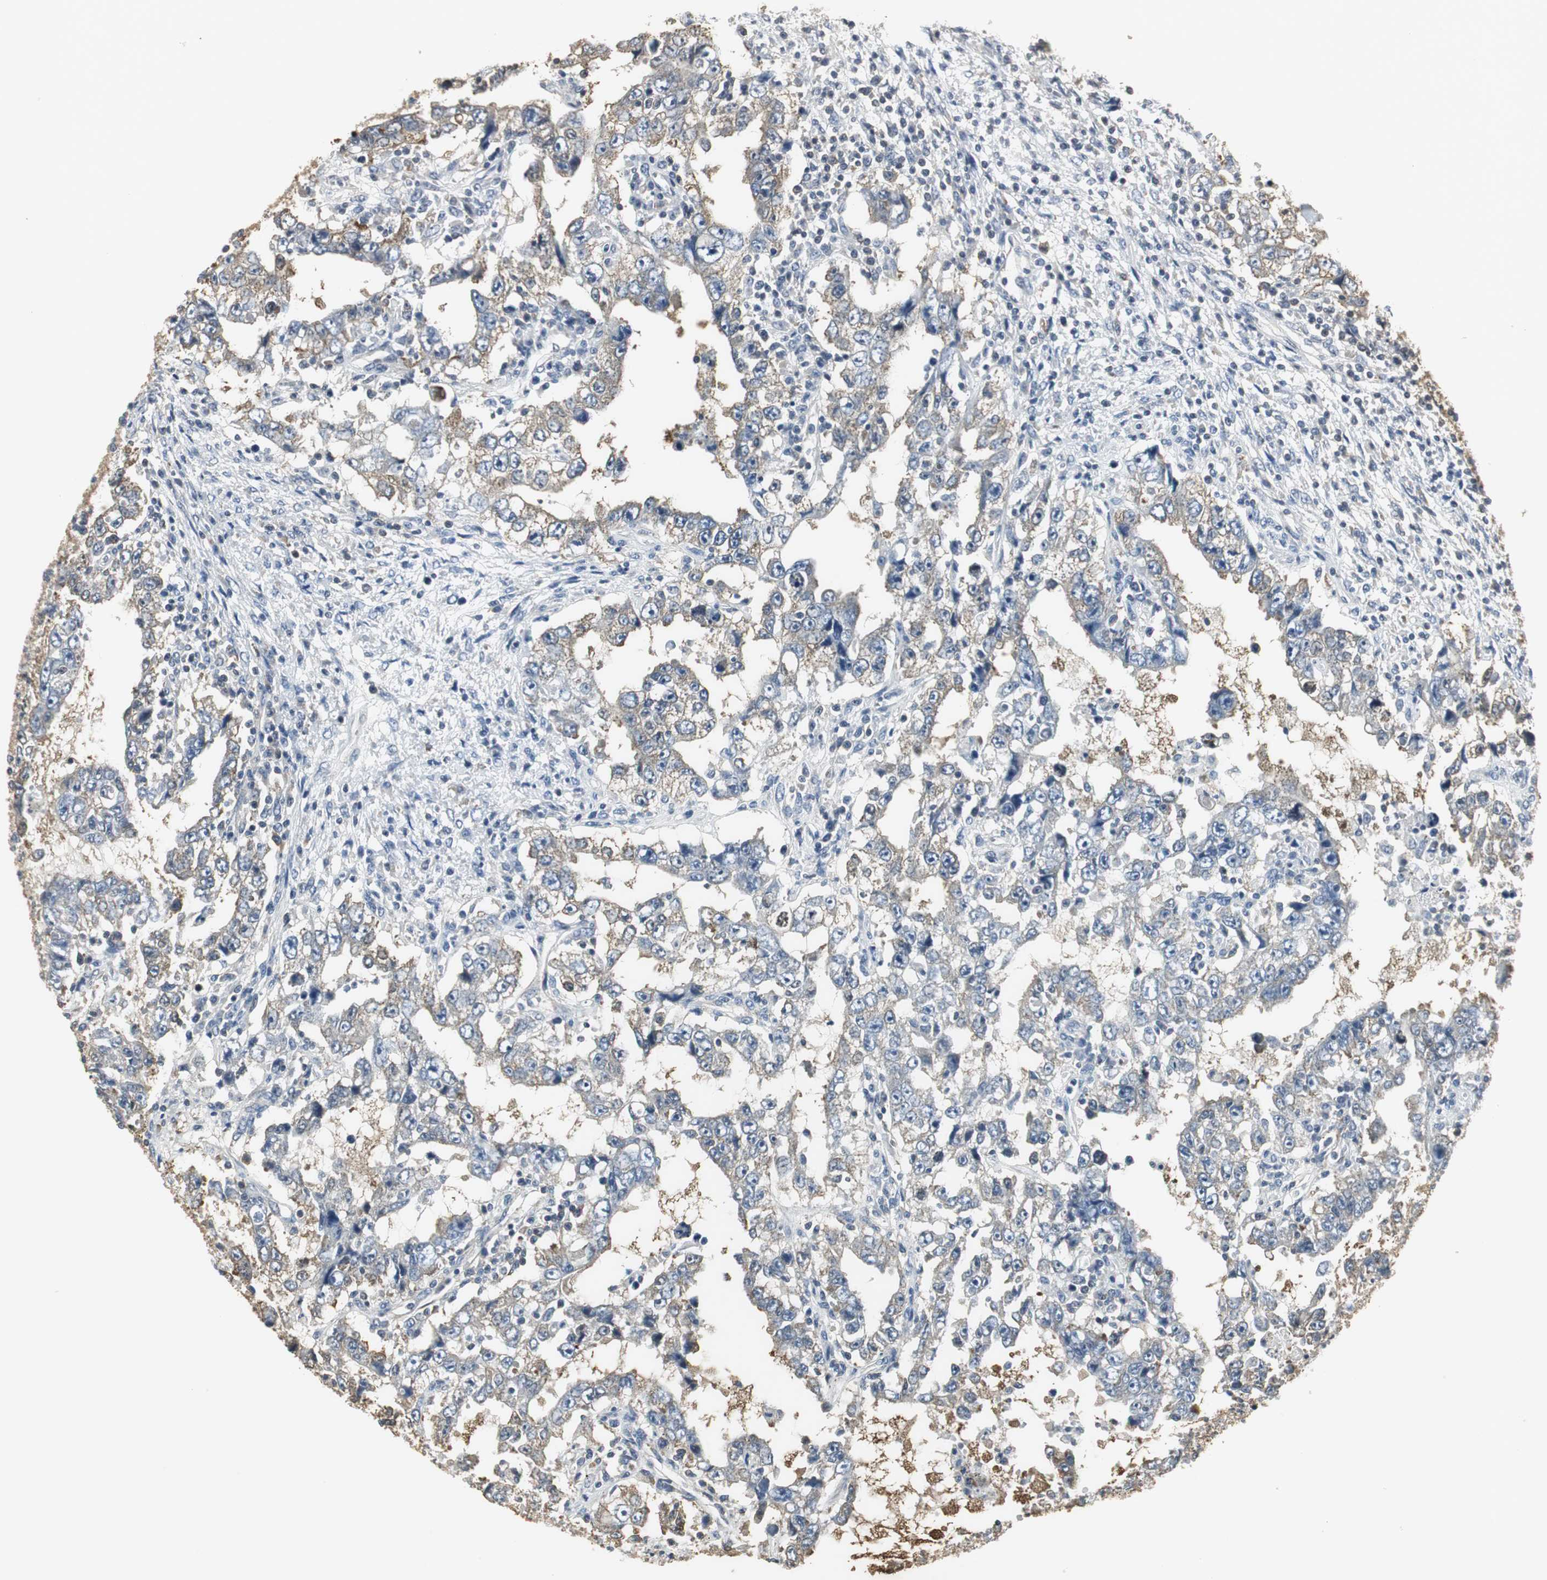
{"staining": {"intensity": "moderate", "quantity": ">75%", "location": "cytoplasmic/membranous"}, "tissue": "testis cancer", "cell_type": "Tumor cells", "image_type": "cancer", "snomed": [{"axis": "morphology", "description": "Carcinoma, Embryonal, NOS"}, {"axis": "topography", "description": "Testis"}], "caption": "An image of testis embryonal carcinoma stained for a protein exhibits moderate cytoplasmic/membranous brown staining in tumor cells. (brown staining indicates protein expression, while blue staining denotes nuclei).", "gene": "CCT5", "patient": {"sex": "male", "age": 26}}